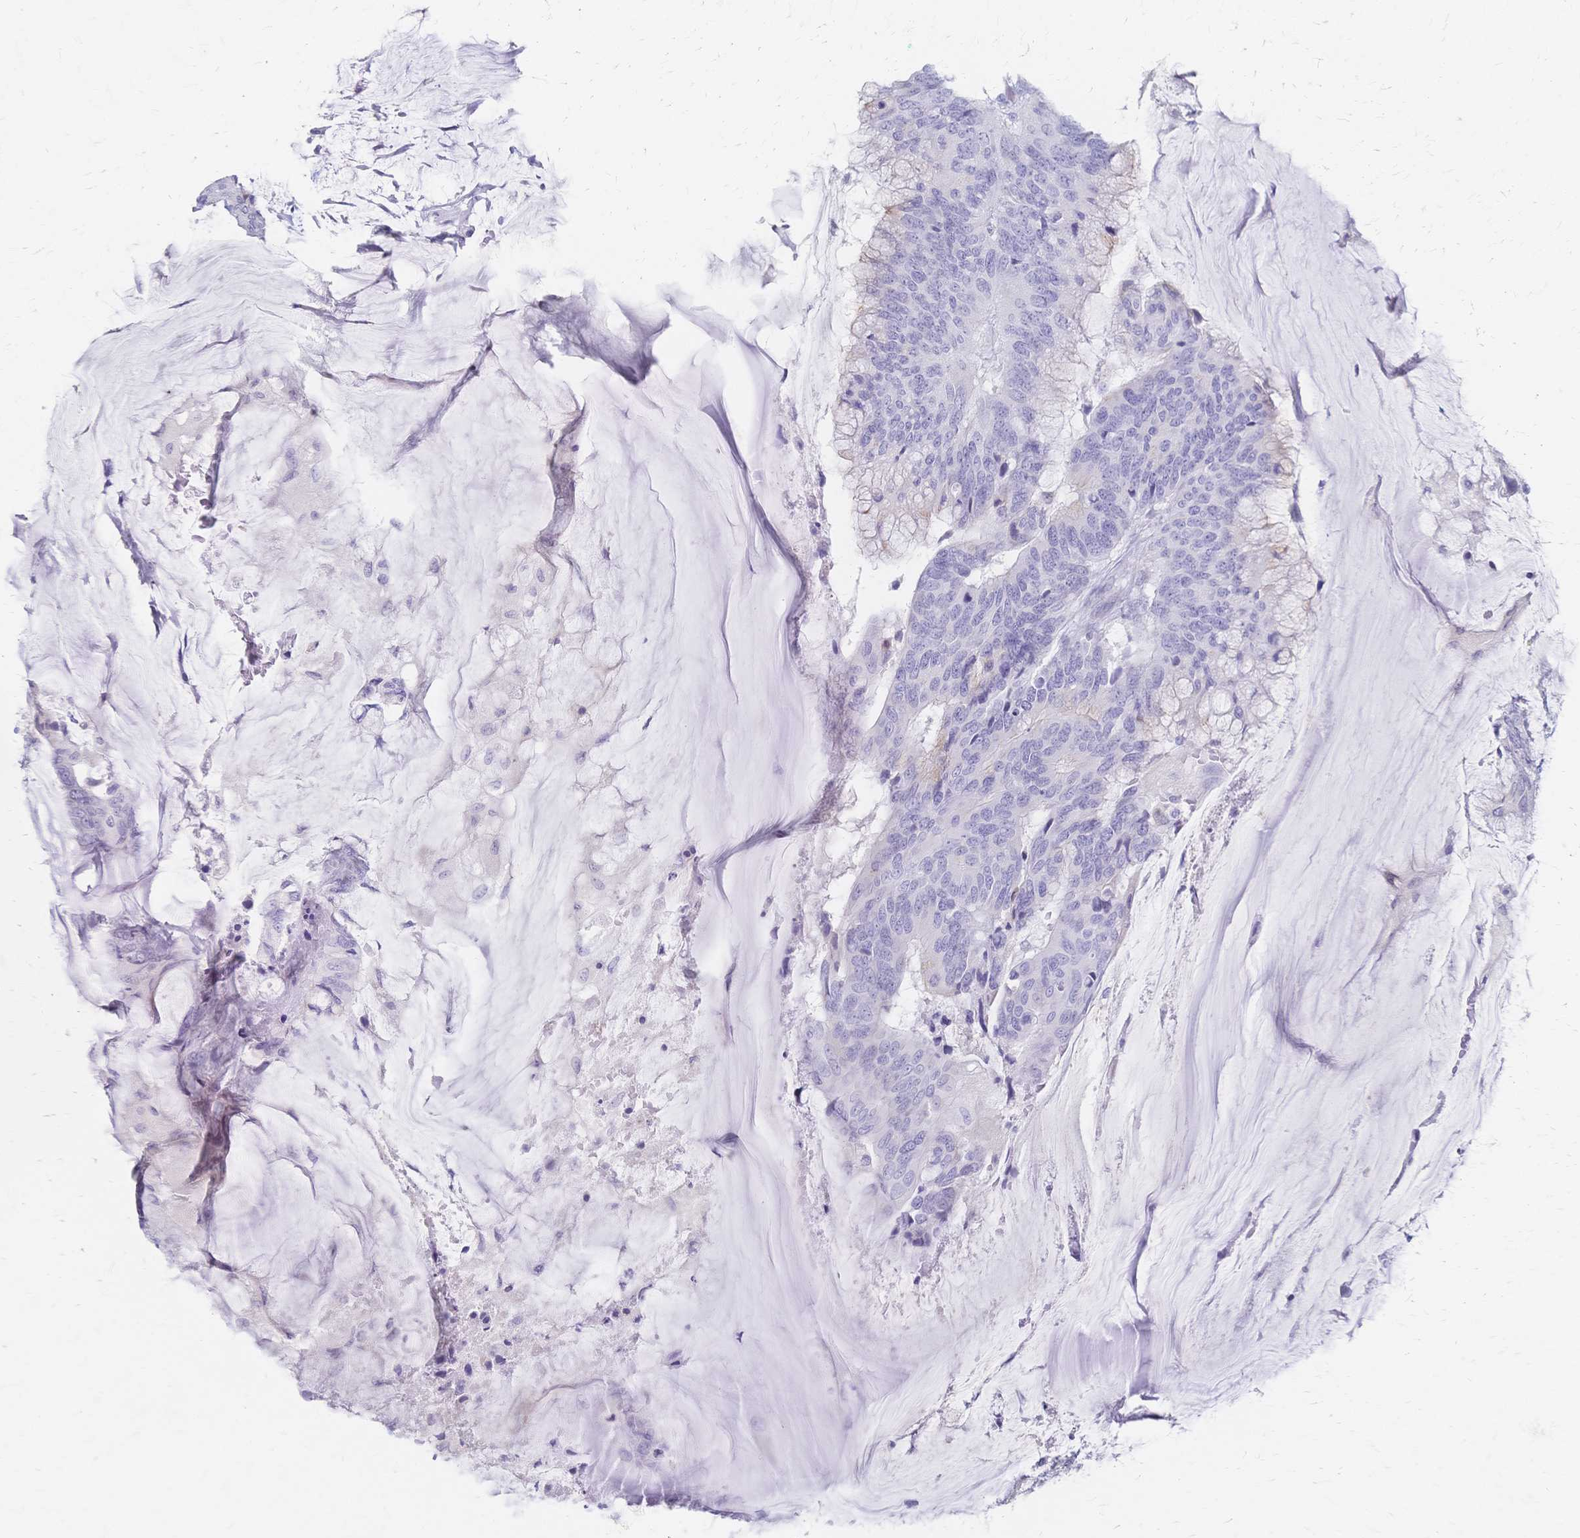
{"staining": {"intensity": "negative", "quantity": "none", "location": "none"}, "tissue": "colorectal cancer", "cell_type": "Tumor cells", "image_type": "cancer", "snomed": [{"axis": "morphology", "description": "Adenocarcinoma, NOS"}, {"axis": "topography", "description": "Rectum"}], "caption": "A high-resolution image shows IHC staining of colorectal cancer, which exhibits no significant expression in tumor cells.", "gene": "CYB5A", "patient": {"sex": "female", "age": 59}}